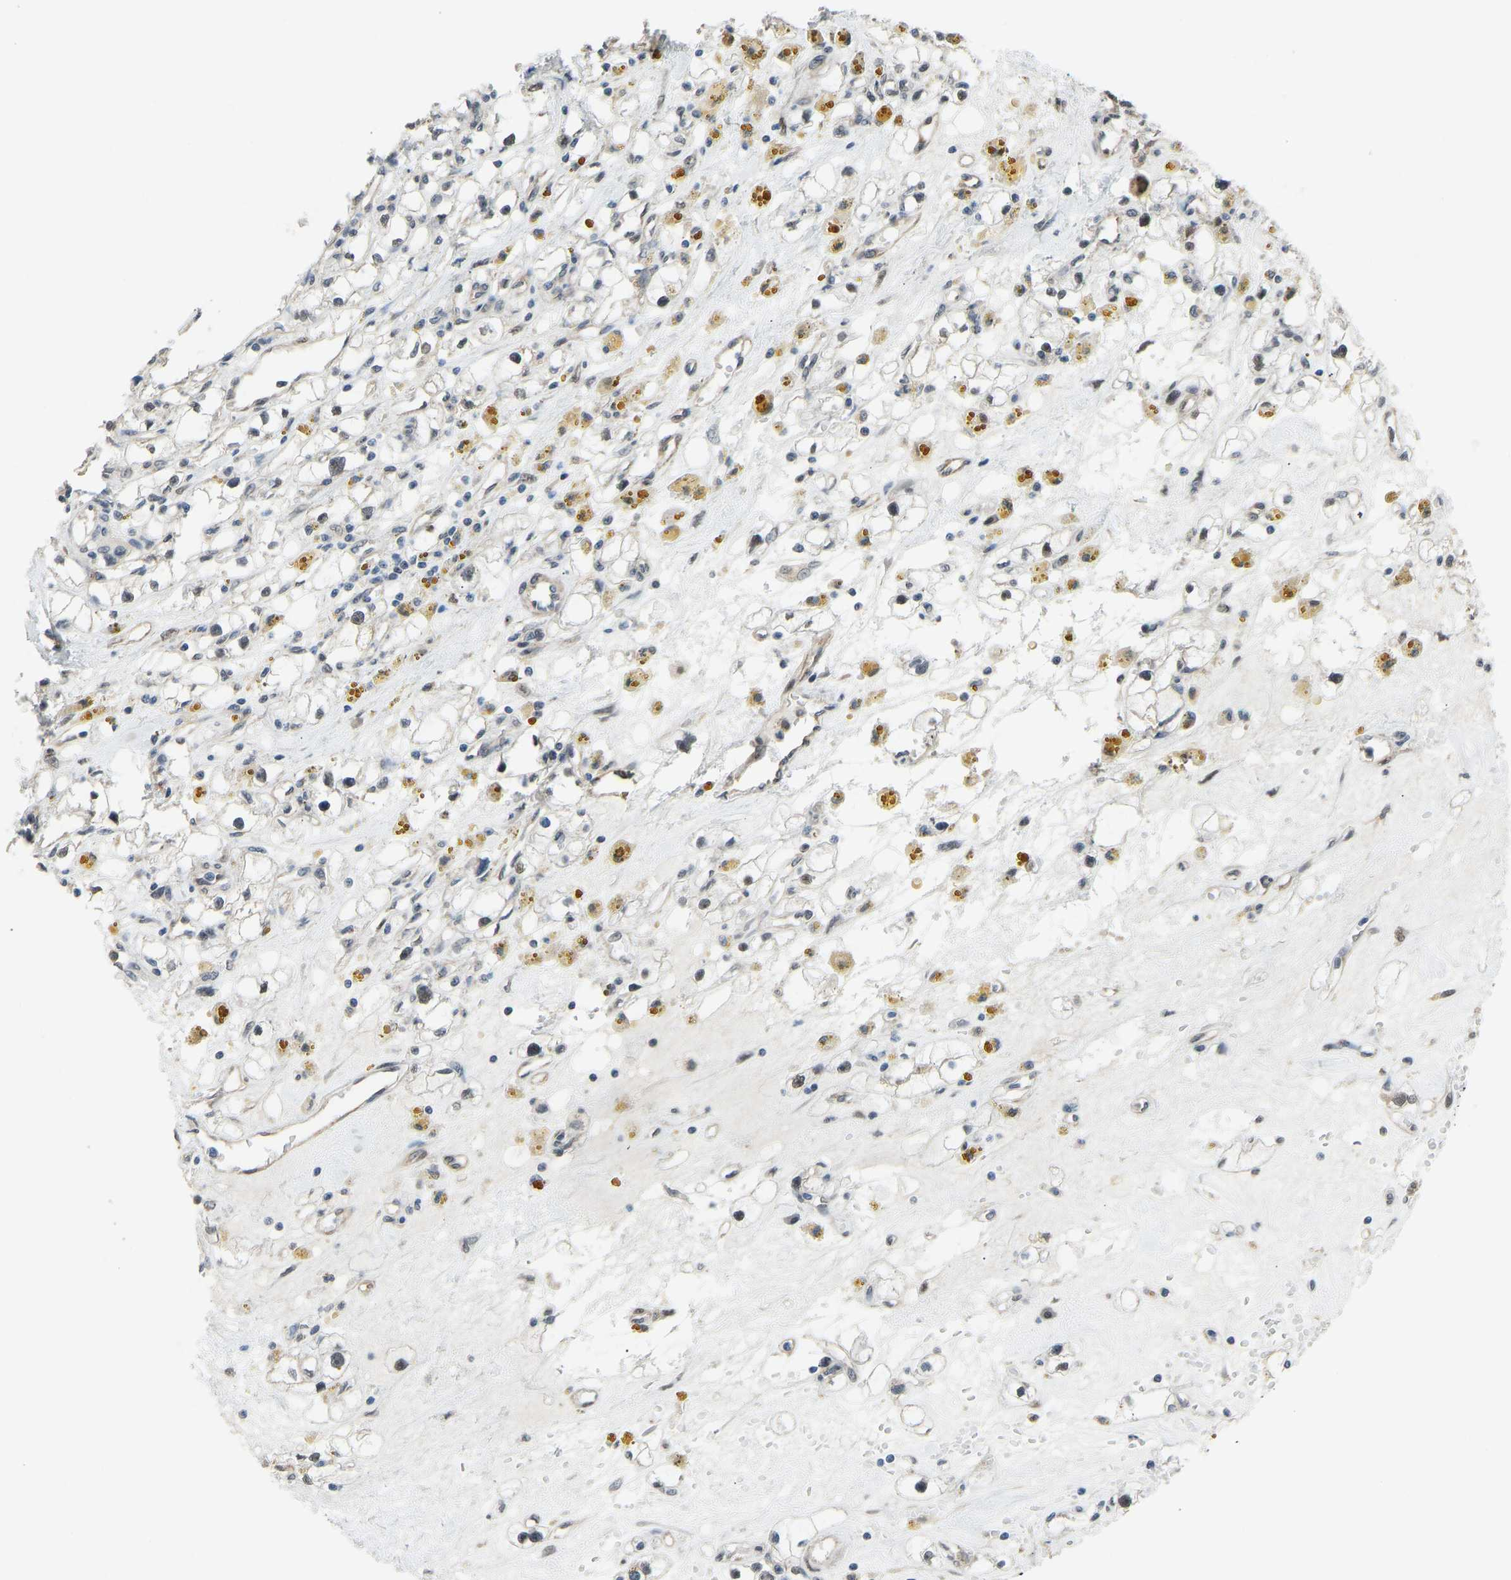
{"staining": {"intensity": "negative", "quantity": "none", "location": "none"}, "tissue": "renal cancer", "cell_type": "Tumor cells", "image_type": "cancer", "snomed": [{"axis": "morphology", "description": "Adenocarcinoma, NOS"}, {"axis": "topography", "description": "Kidney"}], "caption": "Immunohistochemistry (IHC) image of renal cancer stained for a protein (brown), which shows no expression in tumor cells.", "gene": "KPNA6", "patient": {"sex": "male", "age": 56}}